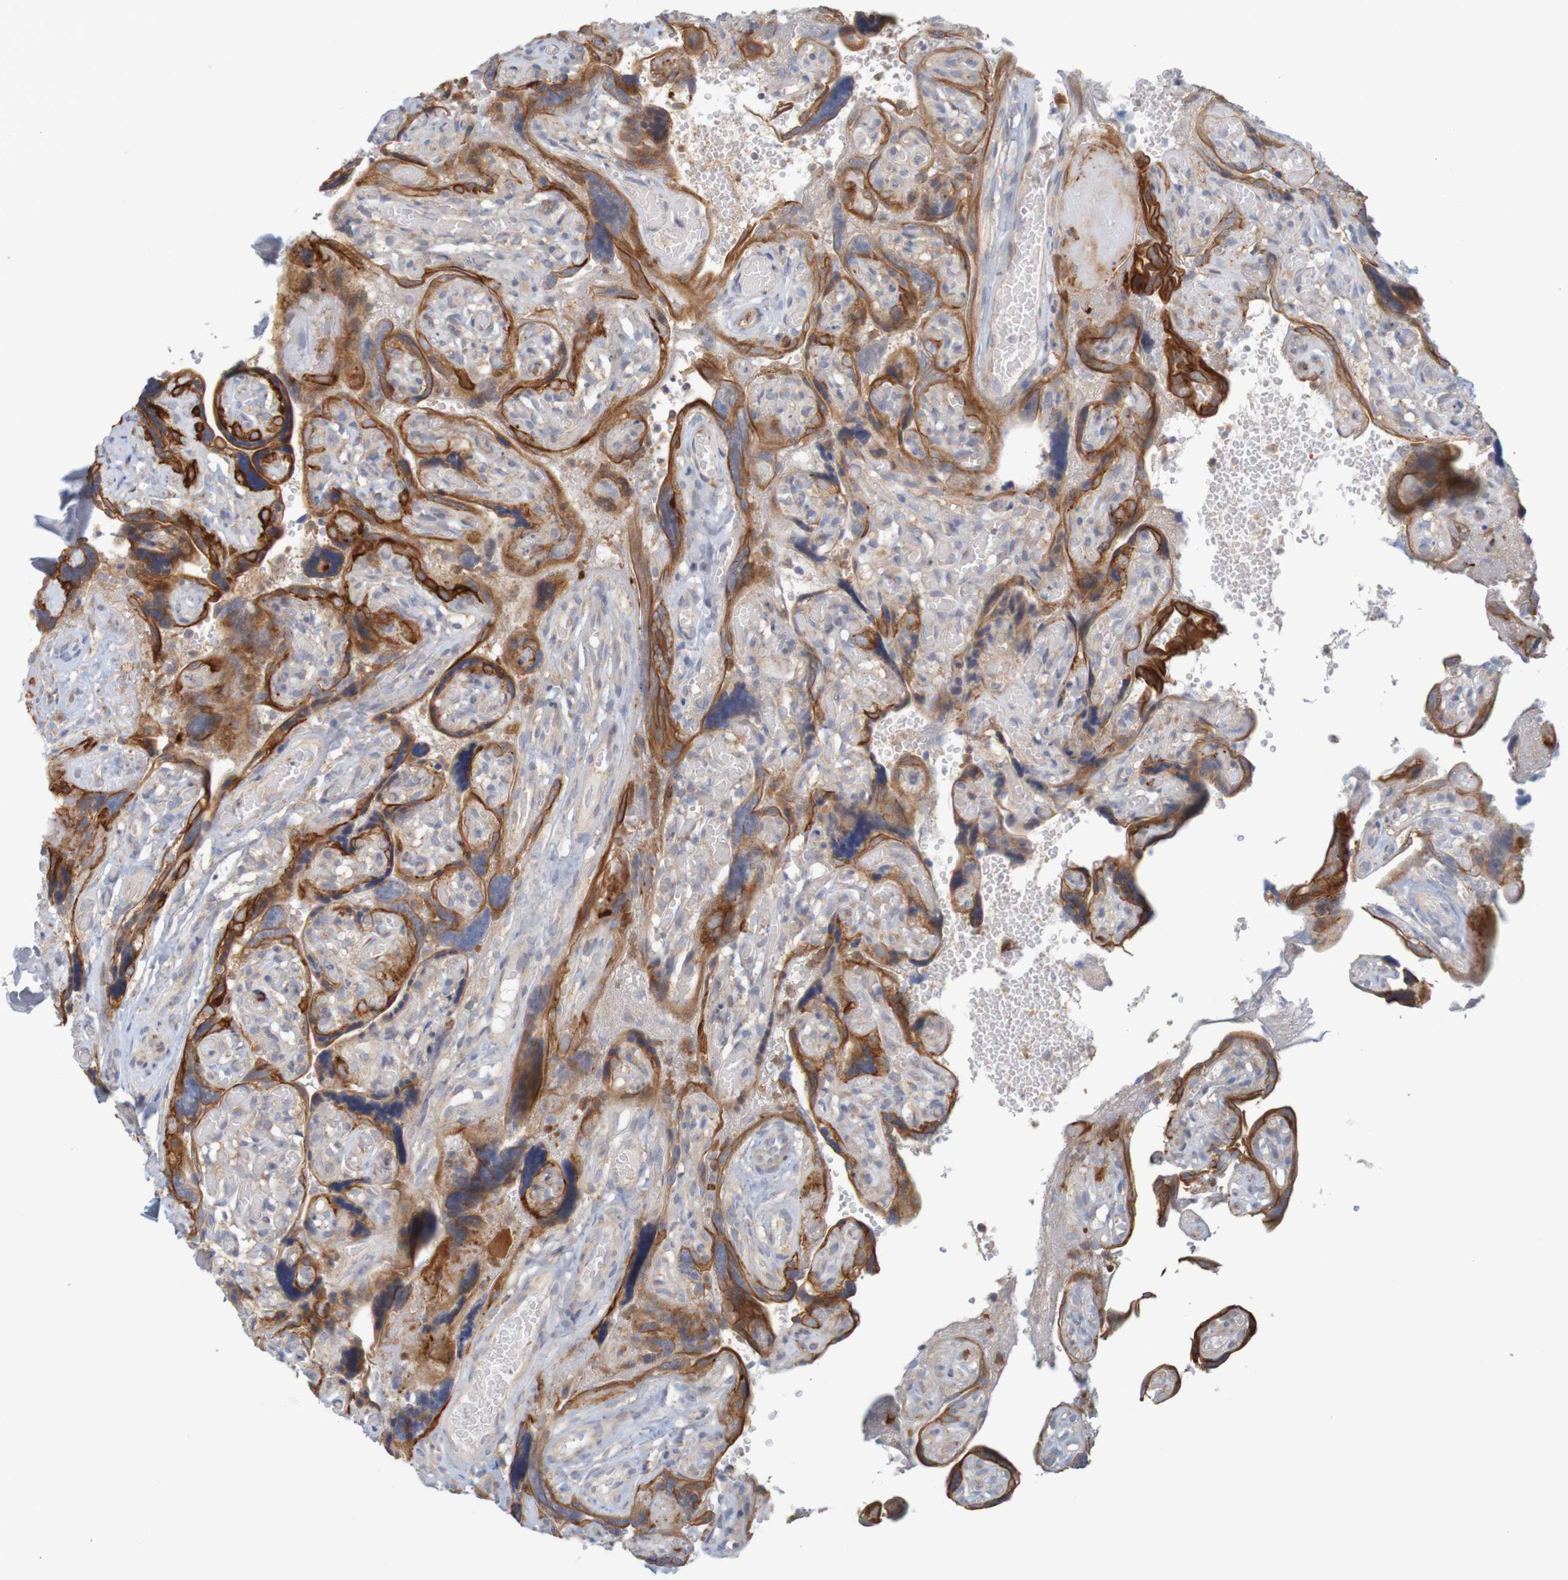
{"staining": {"intensity": "moderate", "quantity": ">75%", "location": "cytoplasmic/membranous"}, "tissue": "placenta", "cell_type": "Decidual cells", "image_type": "normal", "snomed": [{"axis": "morphology", "description": "Normal tissue, NOS"}, {"axis": "topography", "description": "Placenta"}], "caption": "A medium amount of moderate cytoplasmic/membranous positivity is identified in approximately >75% of decidual cells in benign placenta. (brown staining indicates protein expression, while blue staining denotes nuclei).", "gene": "KRT23", "patient": {"sex": "female", "age": 30}}